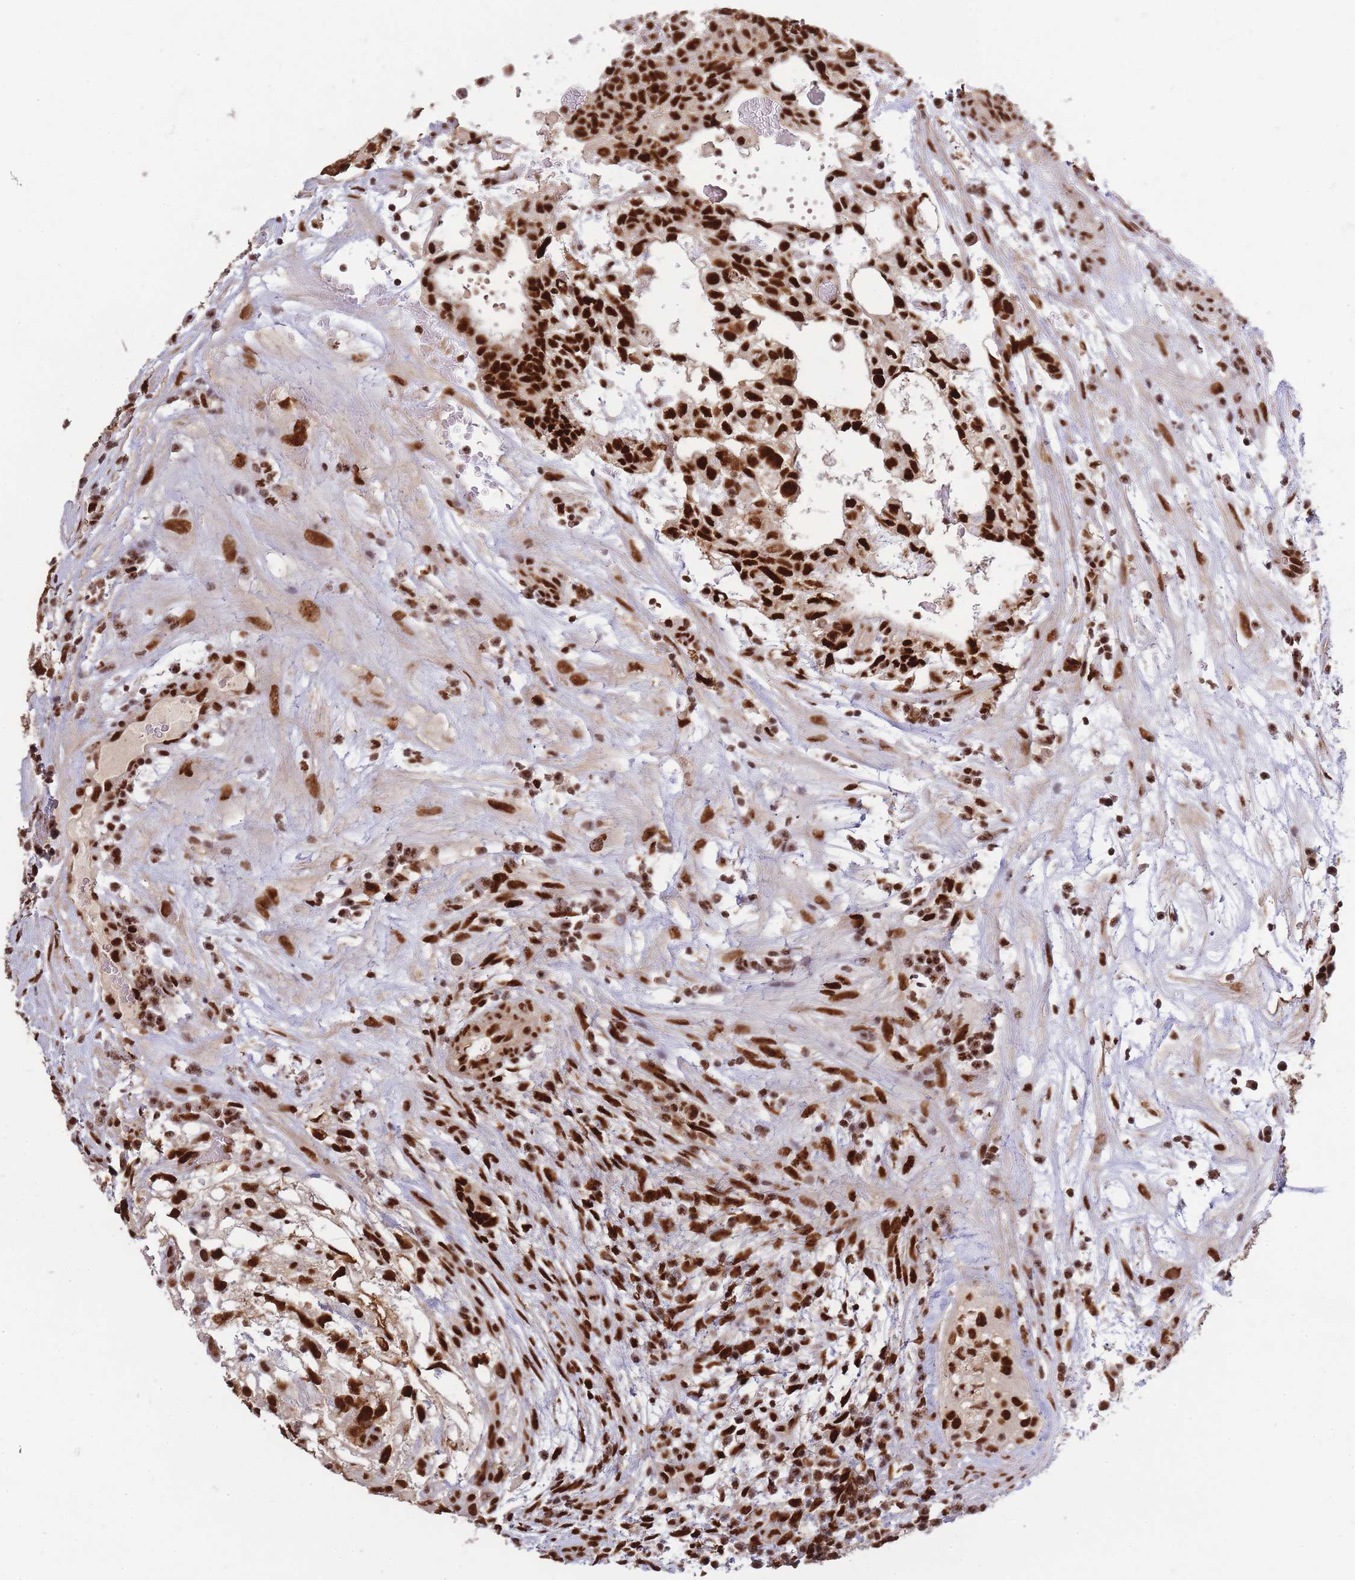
{"staining": {"intensity": "strong", "quantity": ">75%", "location": "nuclear"}, "tissue": "testis cancer", "cell_type": "Tumor cells", "image_type": "cancer", "snomed": [{"axis": "morphology", "description": "Normal tissue, NOS"}, {"axis": "morphology", "description": "Carcinoma, Embryonal, NOS"}, {"axis": "topography", "description": "Testis"}], "caption": "Immunohistochemistry (IHC) of embryonal carcinoma (testis) reveals high levels of strong nuclear staining in approximately >75% of tumor cells.", "gene": "PRKDC", "patient": {"sex": "male", "age": 32}}